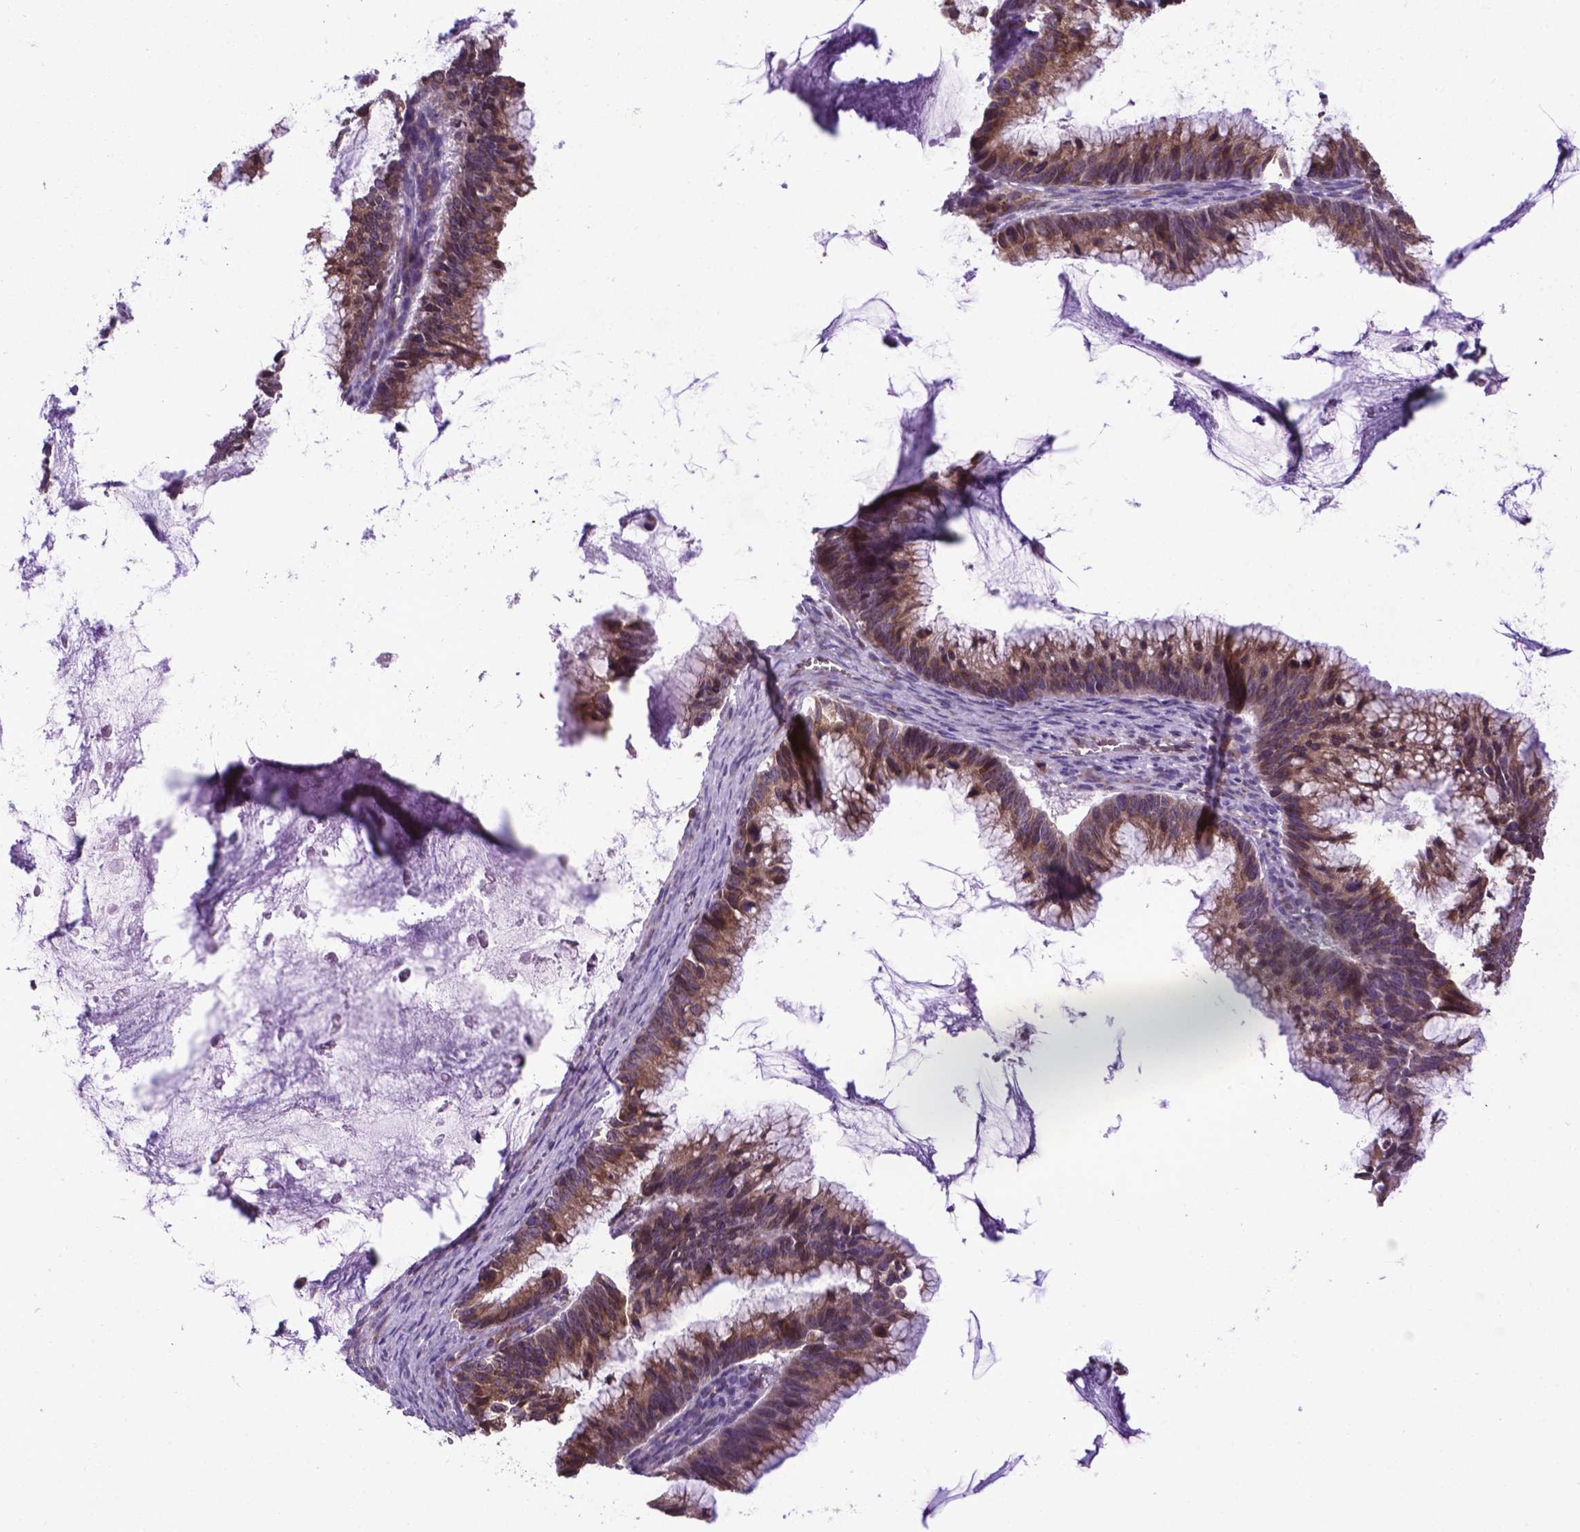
{"staining": {"intensity": "weak", "quantity": ">75%", "location": "cytoplasmic/membranous"}, "tissue": "ovarian cancer", "cell_type": "Tumor cells", "image_type": "cancer", "snomed": [{"axis": "morphology", "description": "Cystadenocarcinoma, mucinous, NOS"}, {"axis": "topography", "description": "Ovary"}], "caption": "Human mucinous cystadenocarcinoma (ovarian) stained with a protein marker demonstrates weak staining in tumor cells.", "gene": "WDR83OS", "patient": {"sex": "female", "age": 38}}